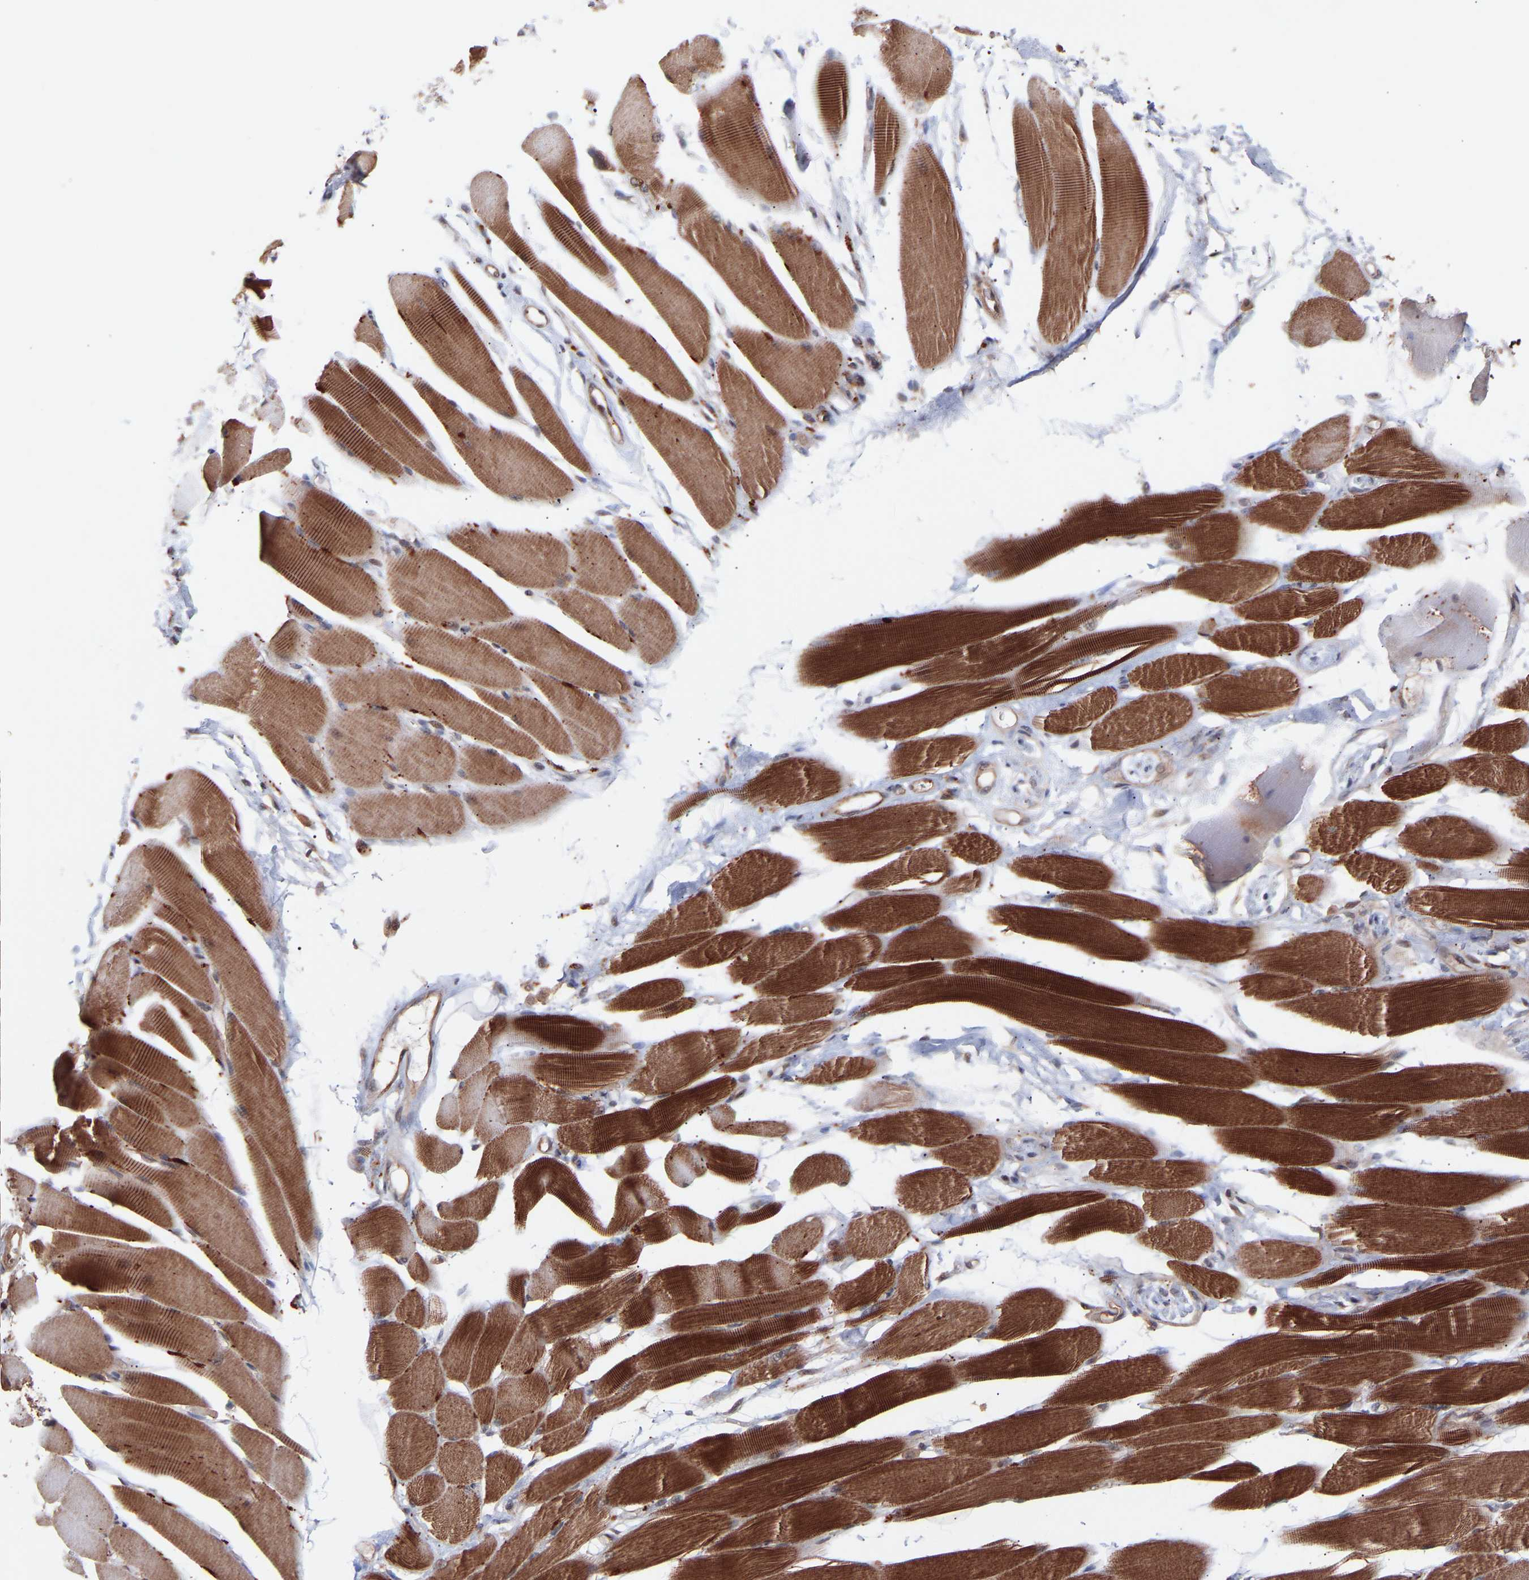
{"staining": {"intensity": "strong", "quantity": ">75%", "location": "cytoplasmic/membranous"}, "tissue": "skeletal muscle", "cell_type": "Myocytes", "image_type": "normal", "snomed": [{"axis": "morphology", "description": "Normal tissue, NOS"}, {"axis": "topography", "description": "Skeletal muscle"}, {"axis": "topography", "description": "Peripheral nerve tissue"}], "caption": "Immunohistochemical staining of benign human skeletal muscle reveals high levels of strong cytoplasmic/membranous expression in approximately >75% of myocytes.", "gene": "PDLIM5", "patient": {"sex": "female", "age": 84}}